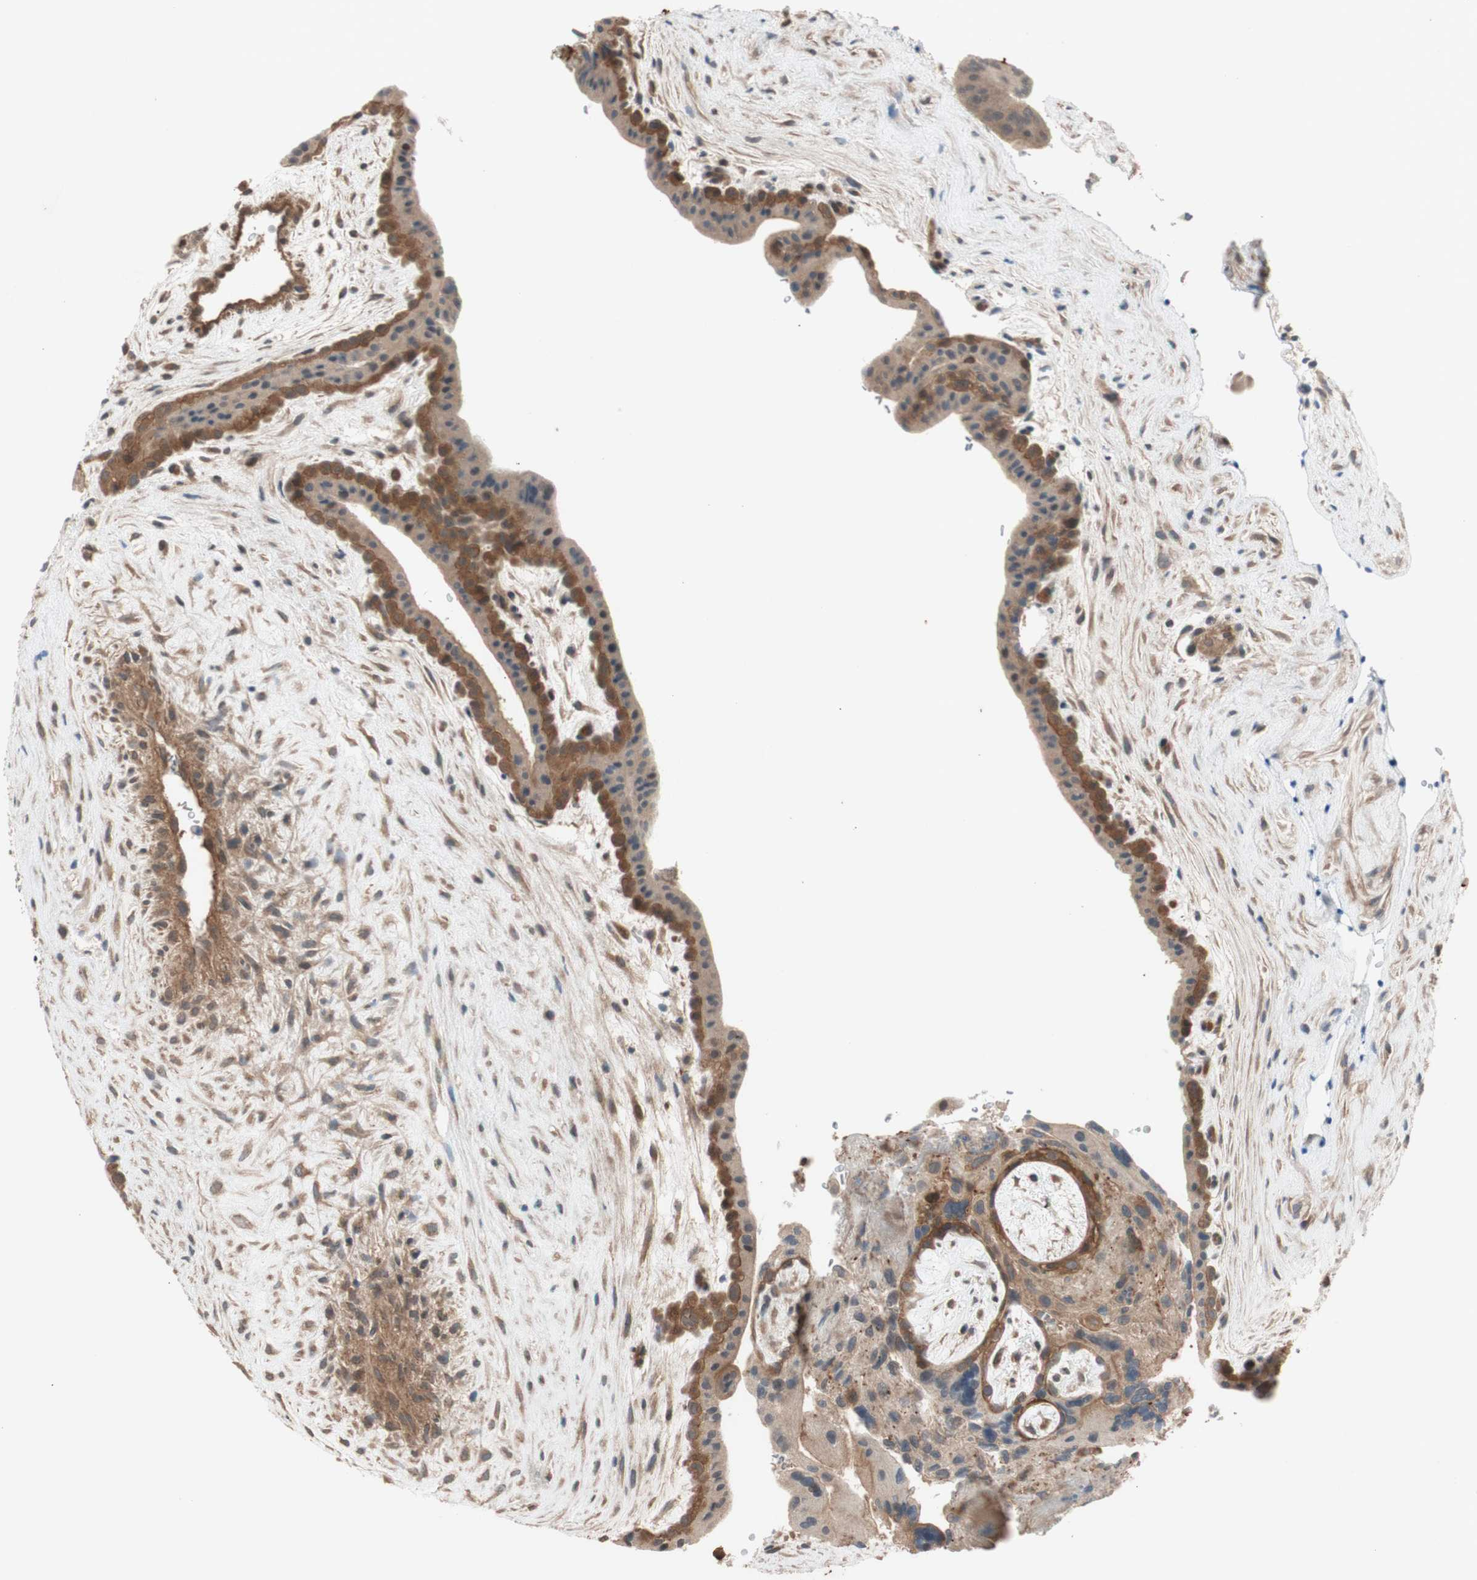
{"staining": {"intensity": "moderate", "quantity": "25%-75%", "location": "cytoplasmic/membranous"}, "tissue": "placenta", "cell_type": "Decidual cells", "image_type": "normal", "snomed": [{"axis": "morphology", "description": "Normal tissue, NOS"}, {"axis": "topography", "description": "Placenta"}], "caption": "Unremarkable placenta reveals moderate cytoplasmic/membranous expression in about 25%-75% of decidual cells, visualized by immunohistochemistry. Nuclei are stained in blue.", "gene": "EPHA8", "patient": {"sex": "female", "age": 35}}